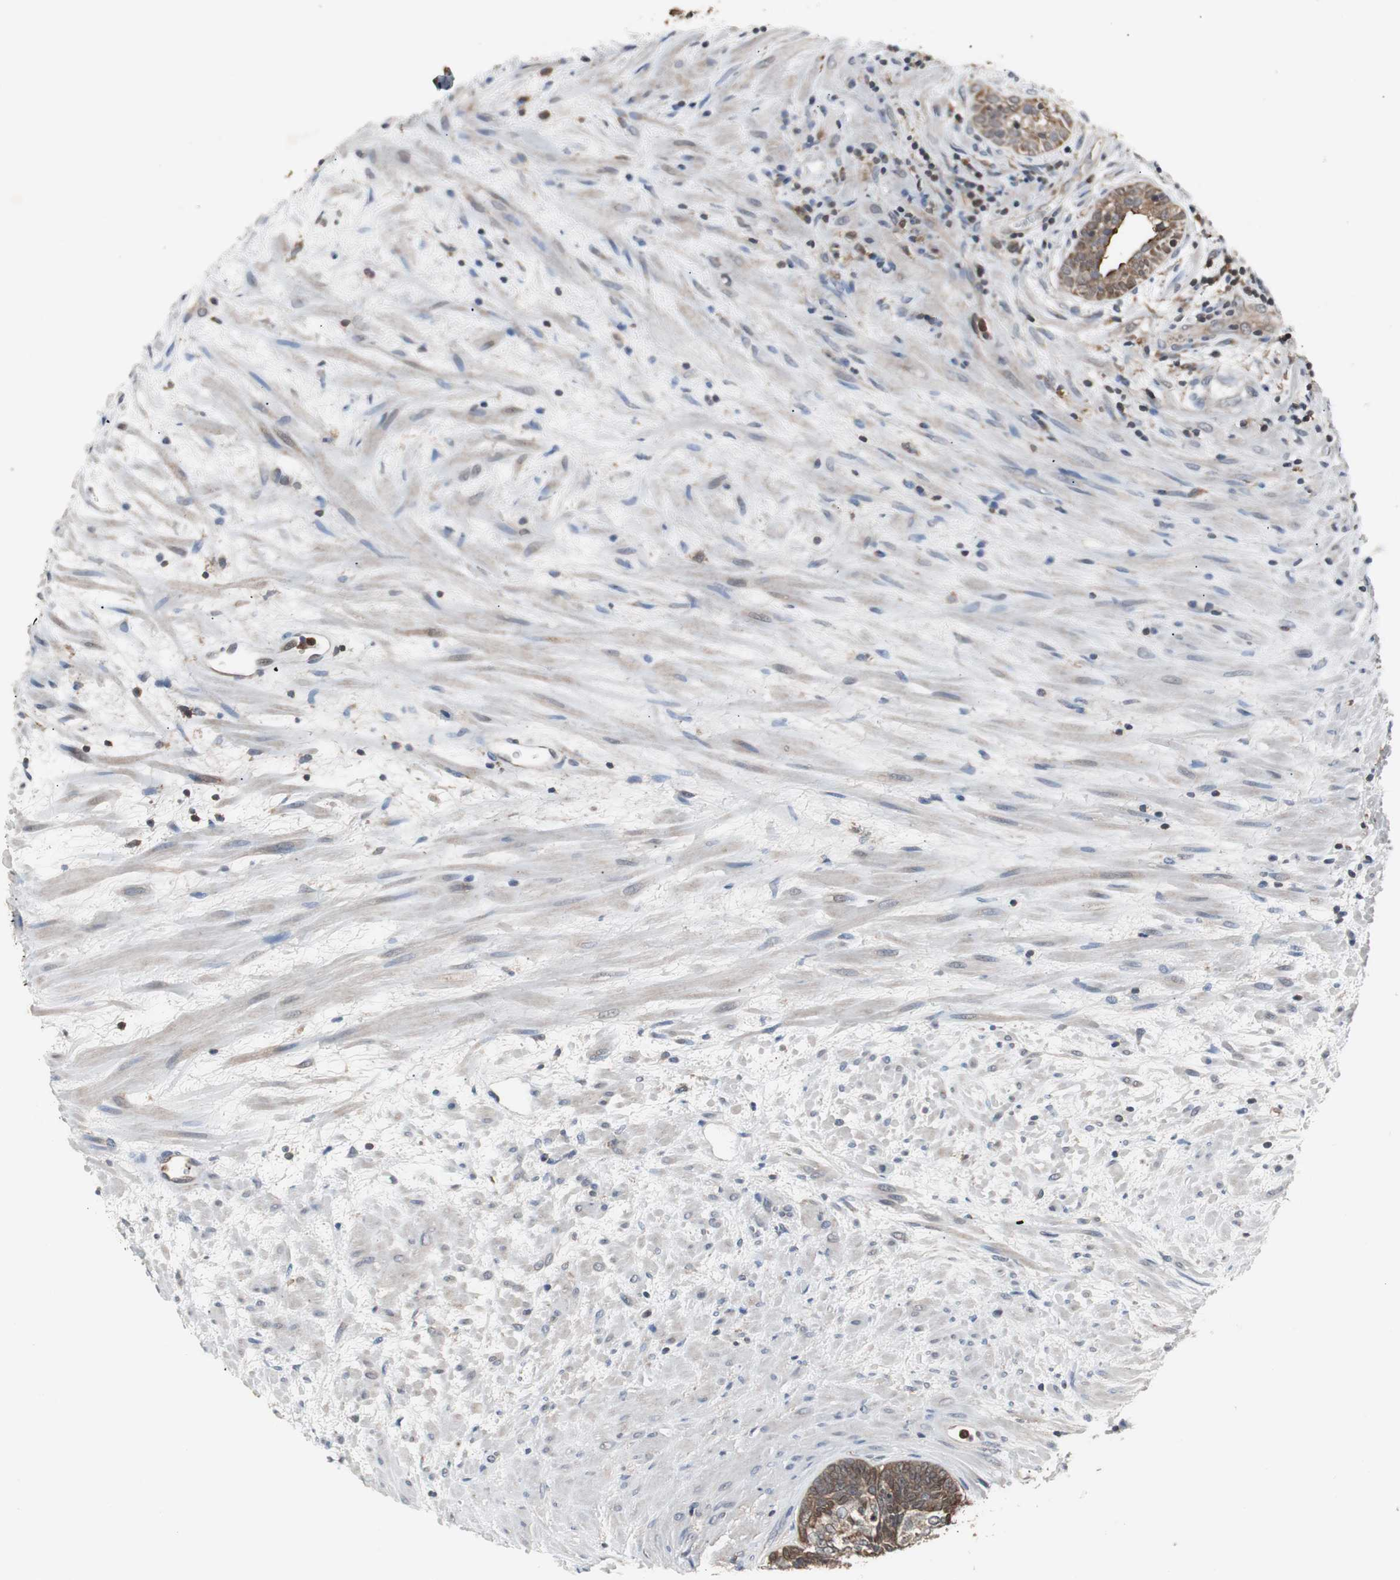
{"staining": {"intensity": "strong", "quantity": ">75%", "location": "cytoplasmic/membranous"}, "tissue": "prostate", "cell_type": "Glandular cells", "image_type": "normal", "snomed": [{"axis": "morphology", "description": "Normal tissue, NOS"}, {"axis": "topography", "description": "Prostate"}], "caption": "This is an image of immunohistochemistry staining of benign prostate, which shows strong staining in the cytoplasmic/membranous of glandular cells.", "gene": "ZSCAN22", "patient": {"sex": "male", "age": 76}}